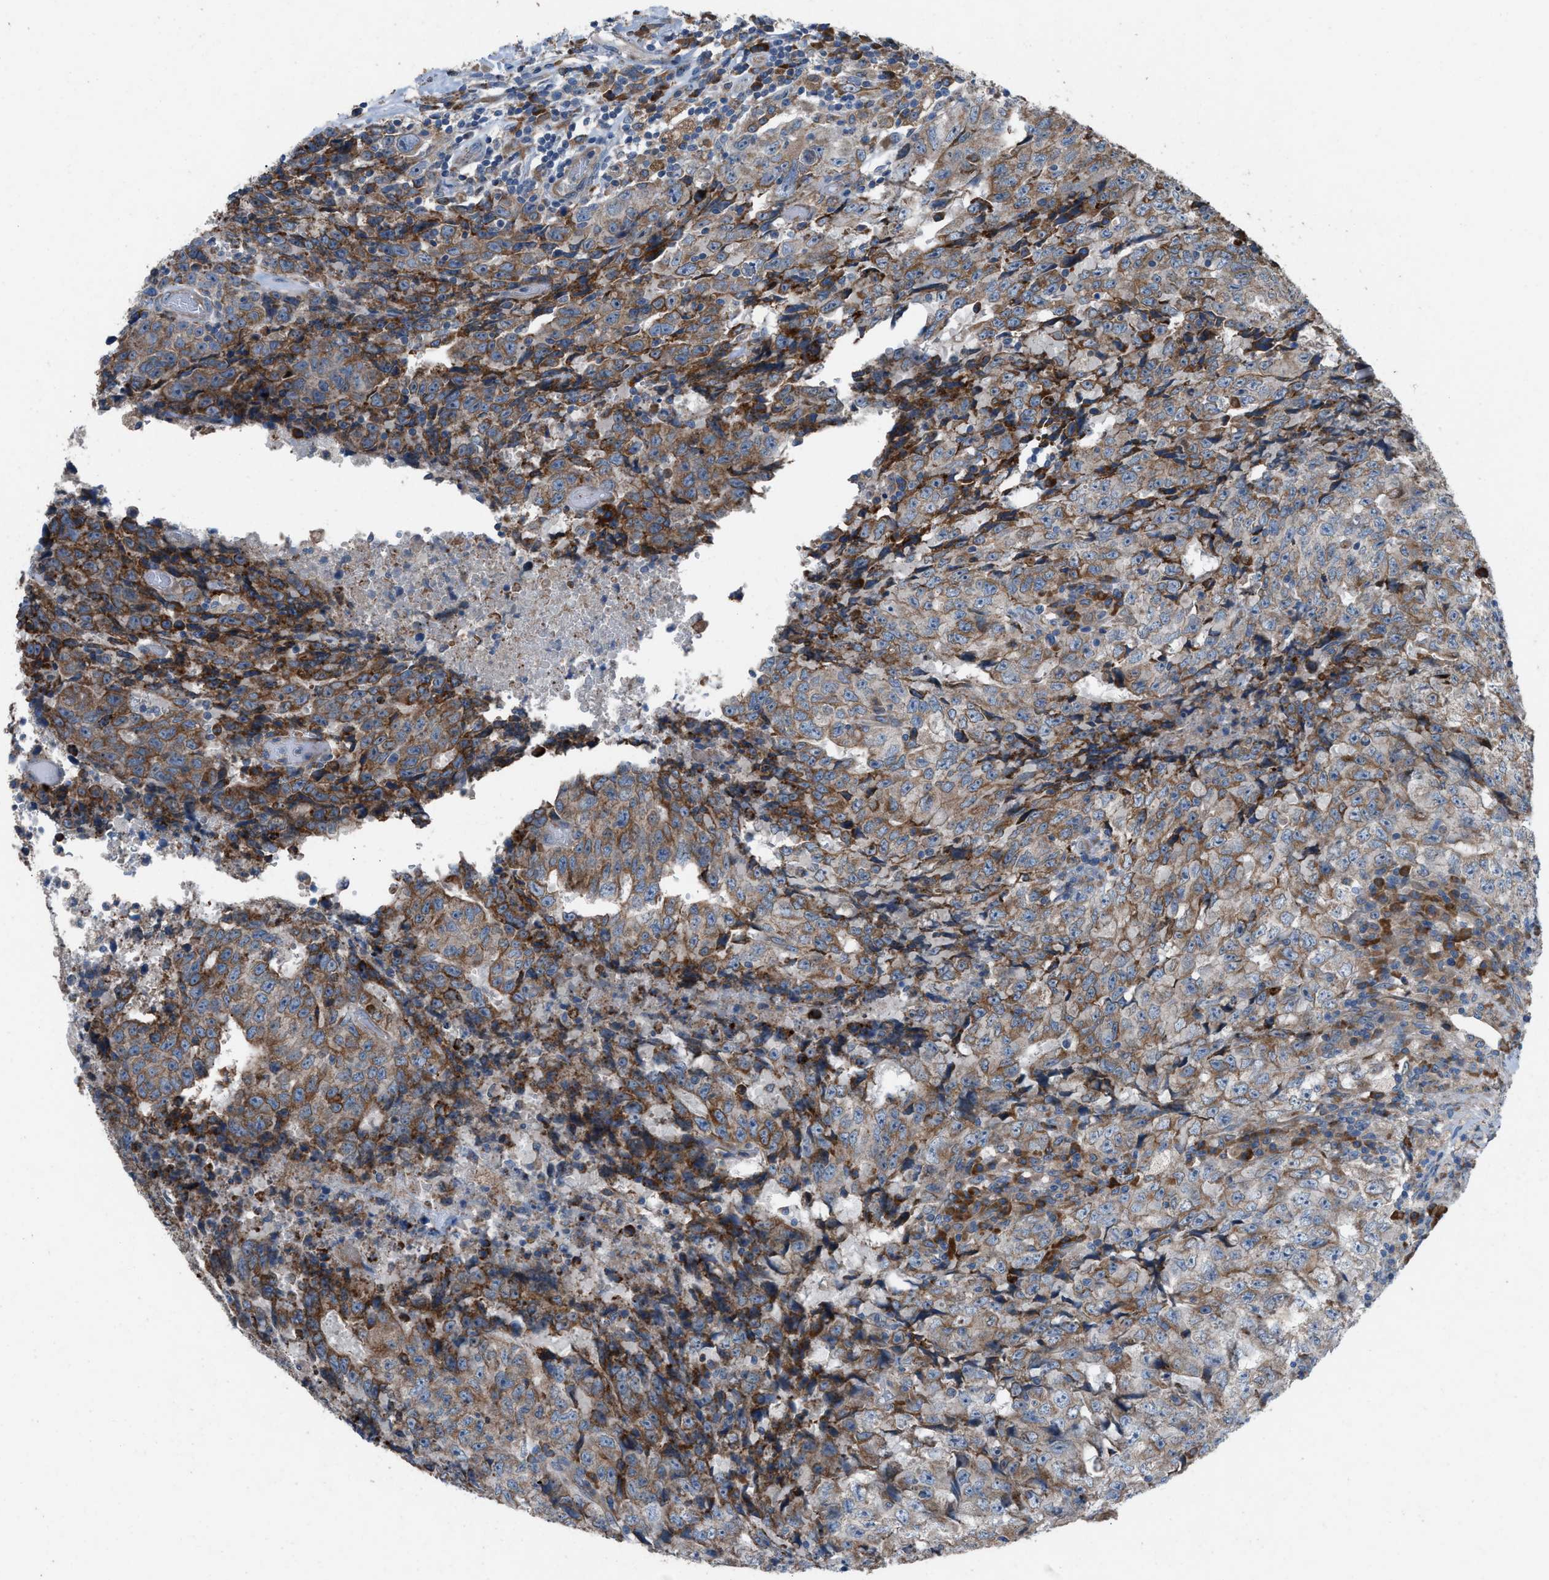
{"staining": {"intensity": "moderate", "quantity": "25%-75%", "location": "cytoplasmic/membranous"}, "tissue": "testis cancer", "cell_type": "Tumor cells", "image_type": "cancer", "snomed": [{"axis": "morphology", "description": "Necrosis, NOS"}, {"axis": "morphology", "description": "Carcinoma, Embryonal, NOS"}, {"axis": "topography", "description": "Testis"}], "caption": "An image of human testis embryonal carcinoma stained for a protein demonstrates moderate cytoplasmic/membranous brown staining in tumor cells.", "gene": "HEG1", "patient": {"sex": "male", "age": 19}}